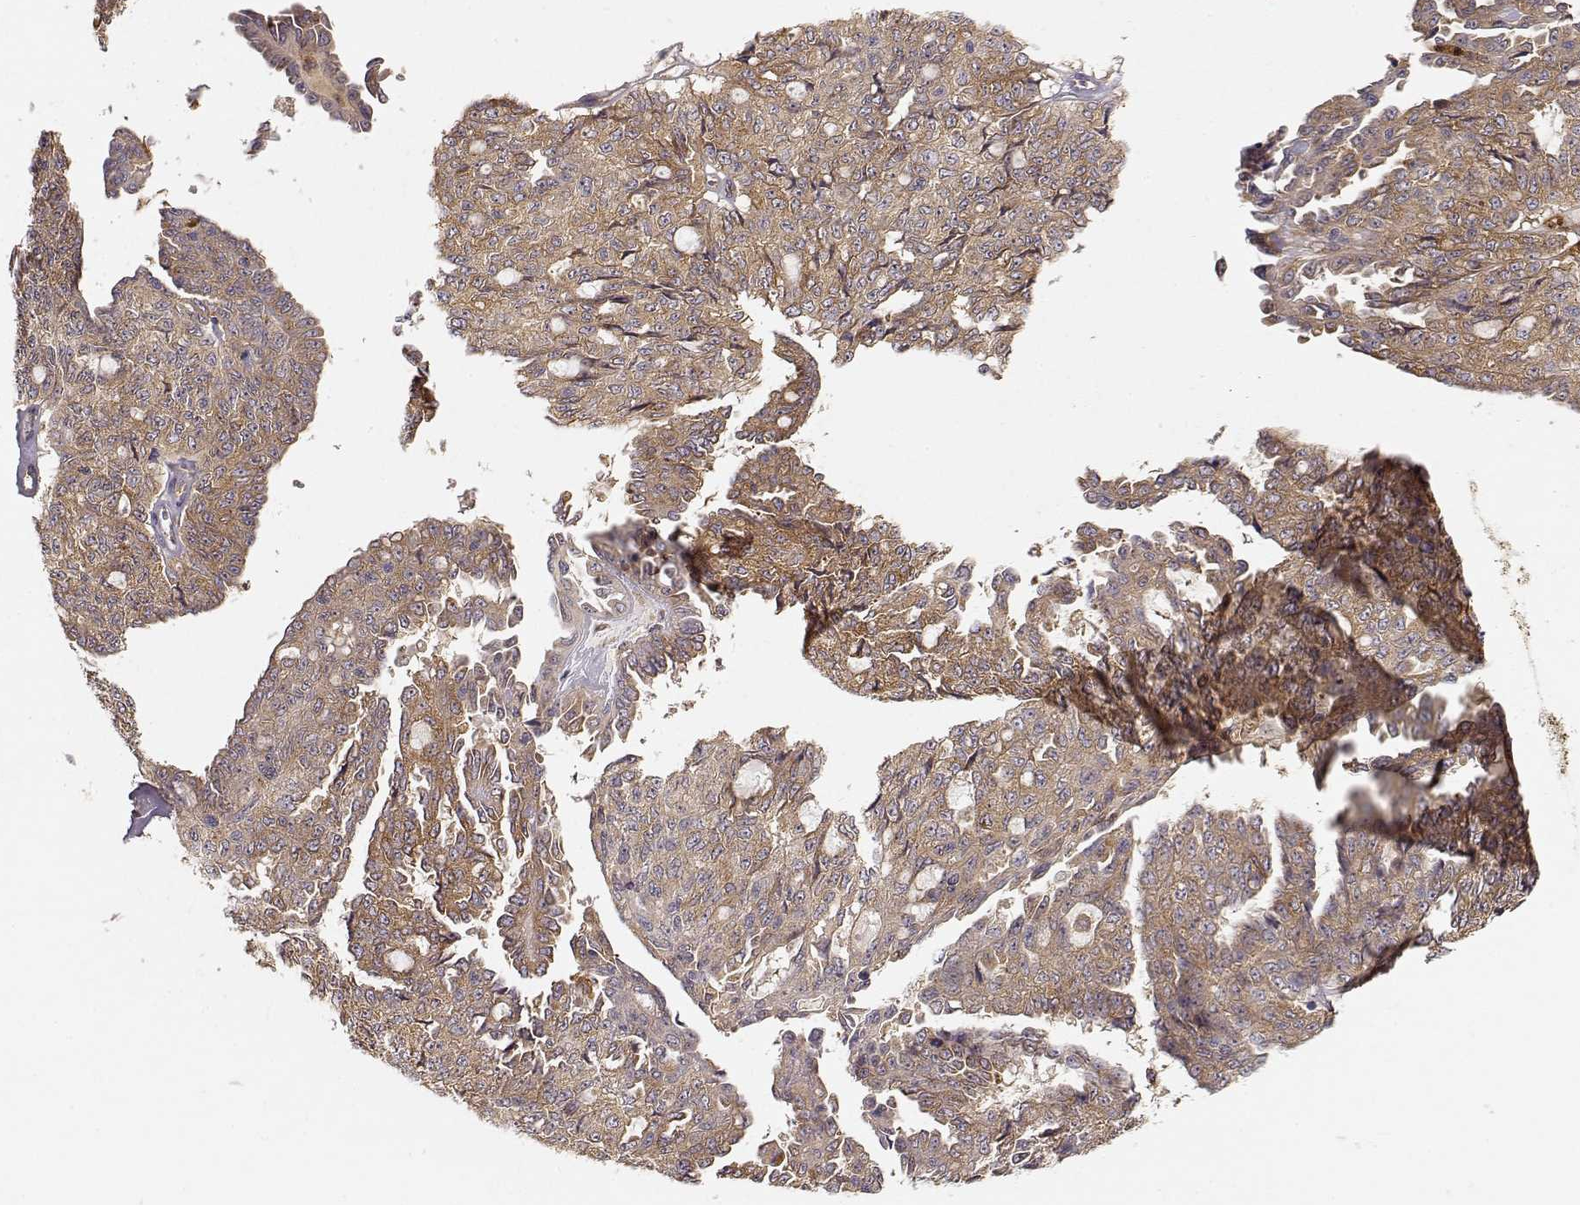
{"staining": {"intensity": "strong", "quantity": "25%-75%", "location": "cytoplasmic/membranous"}, "tissue": "ovarian cancer", "cell_type": "Tumor cells", "image_type": "cancer", "snomed": [{"axis": "morphology", "description": "Cystadenocarcinoma, serous, NOS"}, {"axis": "topography", "description": "Ovary"}], "caption": "High-power microscopy captured an immunohistochemistry photomicrograph of ovarian cancer, revealing strong cytoplasmic/membranous staining in approximately 25%-75% of tumor cells.", "gene": "ARHGEF2", "patient": {"sex": "female", "age": 71}}